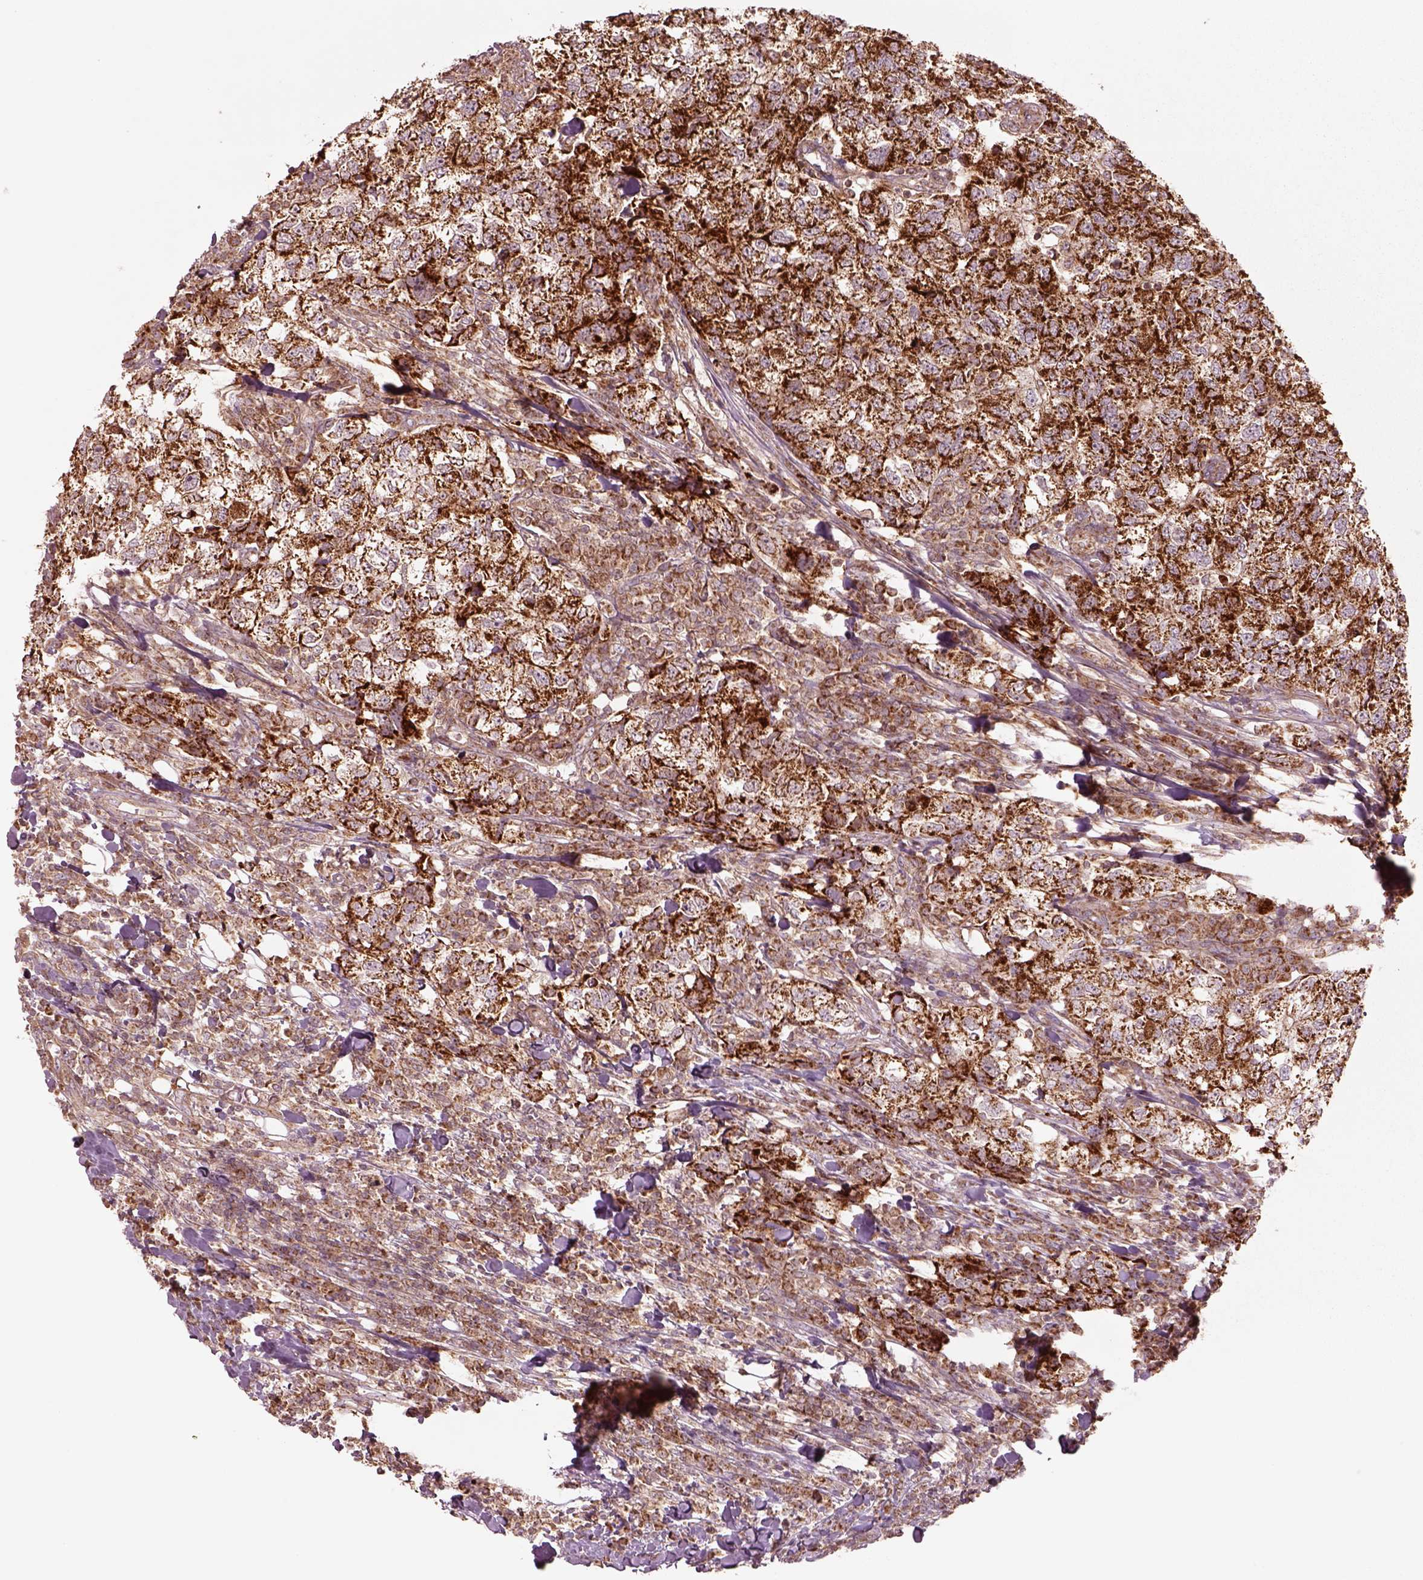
{"staining": {"intensity": "strong", "quantity": ">75%", "location": "cytoplasmic/membranous"}, "tissue": "breast cancer", "cell_type": "Tumor cells", "image_type": "cancer", "snomed": [{"axis": "morphology", "description": "Duct carcinoma"}, {"axis": "topography", "description": "Breast"}], "caption": "Breast cancer (intraductal carcinoma) stained for a protein displays strong cytoplasmic/membranous positivity in tumor cells.", "gene": "SLC25A5", "patient": {"sex": "female", "age": 30}}